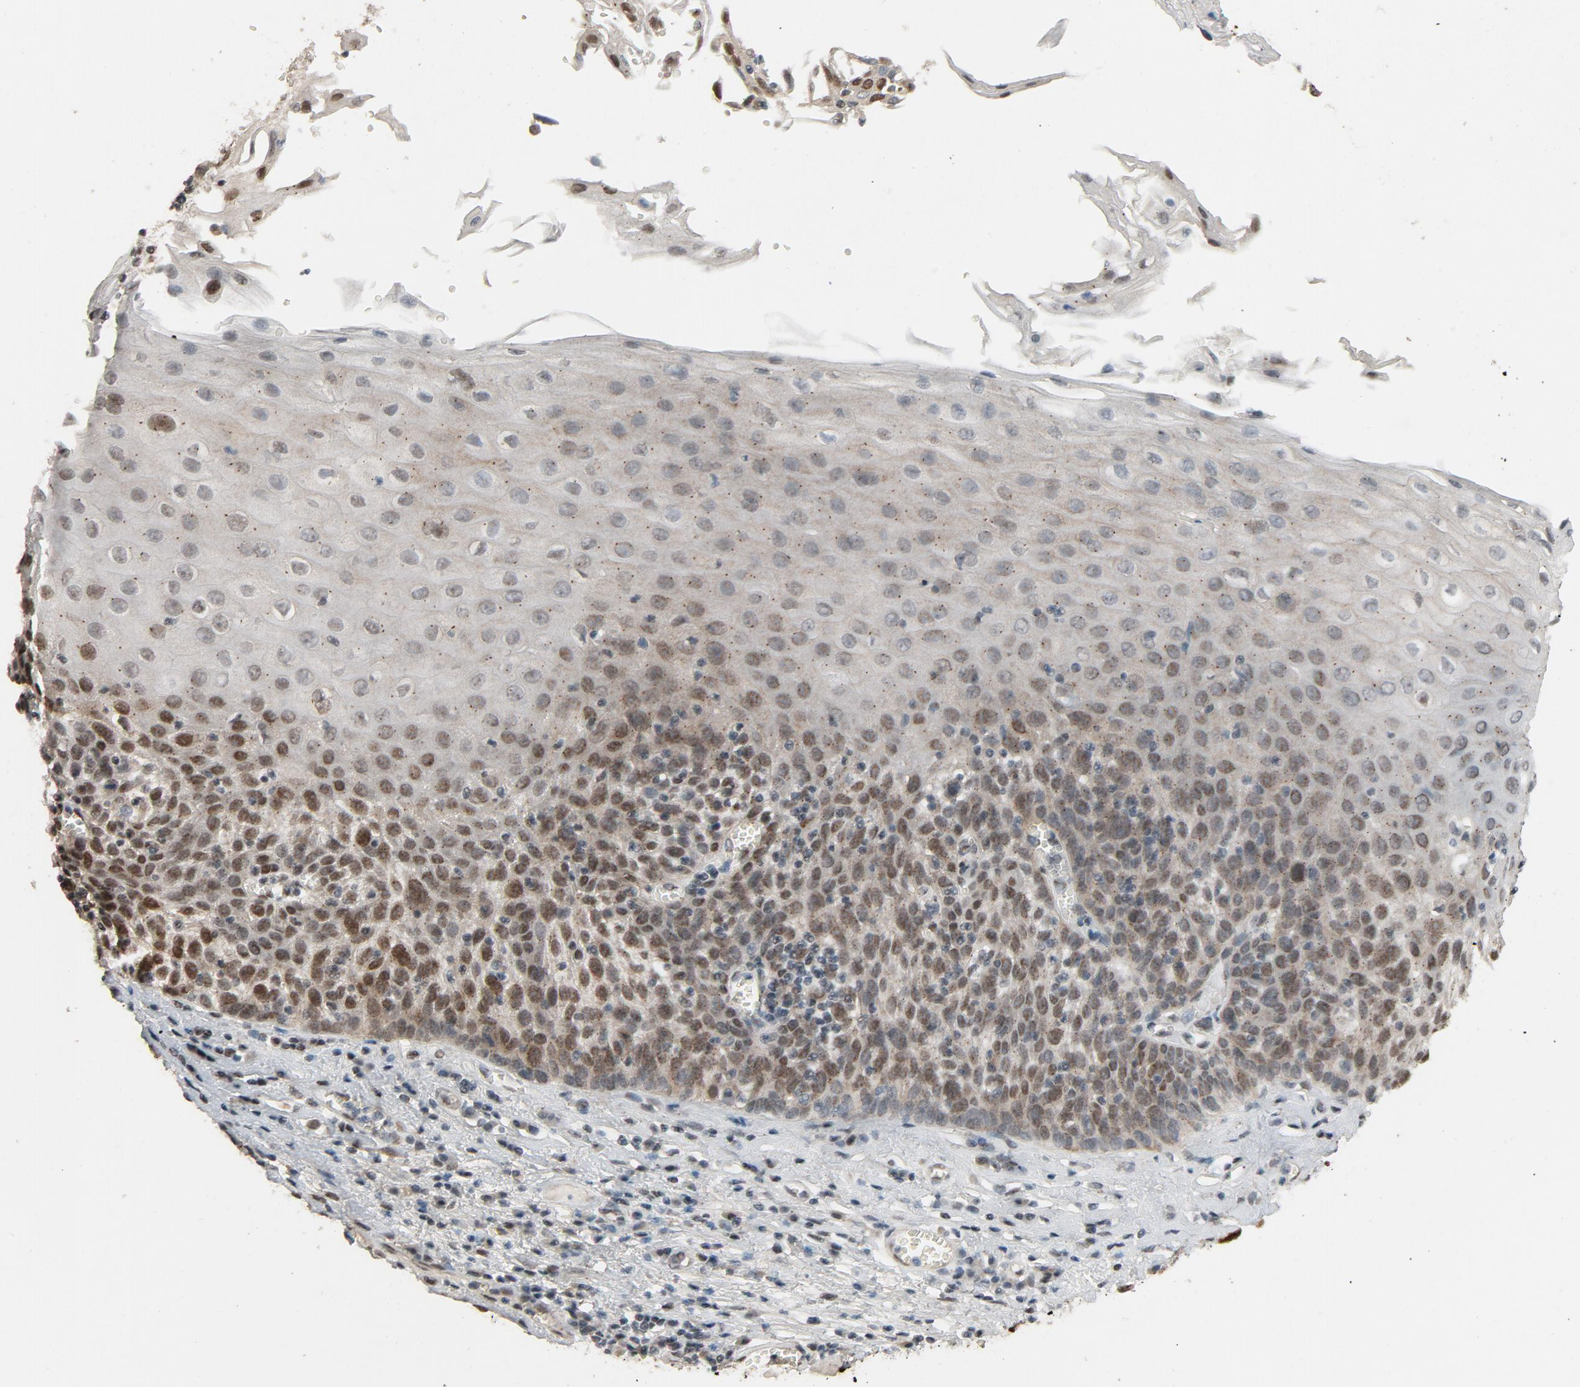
{"staining": {"intensity": "moderate", "quantity": "25%-75%", "location": "nuclear"}, "tissue": "esophagus", "cell_type": "Squamous epithelial cells", "image_type": "normal", "snomed": [{"axis": "morphology", "description": "Normal tissue, NOS"}, {"axis": "morphology", "description": "Squamous cell carcinoma, NOS"}, {"axis": "topography", "description": "Esophagus"}], "caption": "Squamous epithelial cells display medium levels of moderate nuclear positivity in approximately 25%-75% of cells in normal esophagus.", "gene": "SMARCD1", "patient": {"sex": "male", "age": 65}}